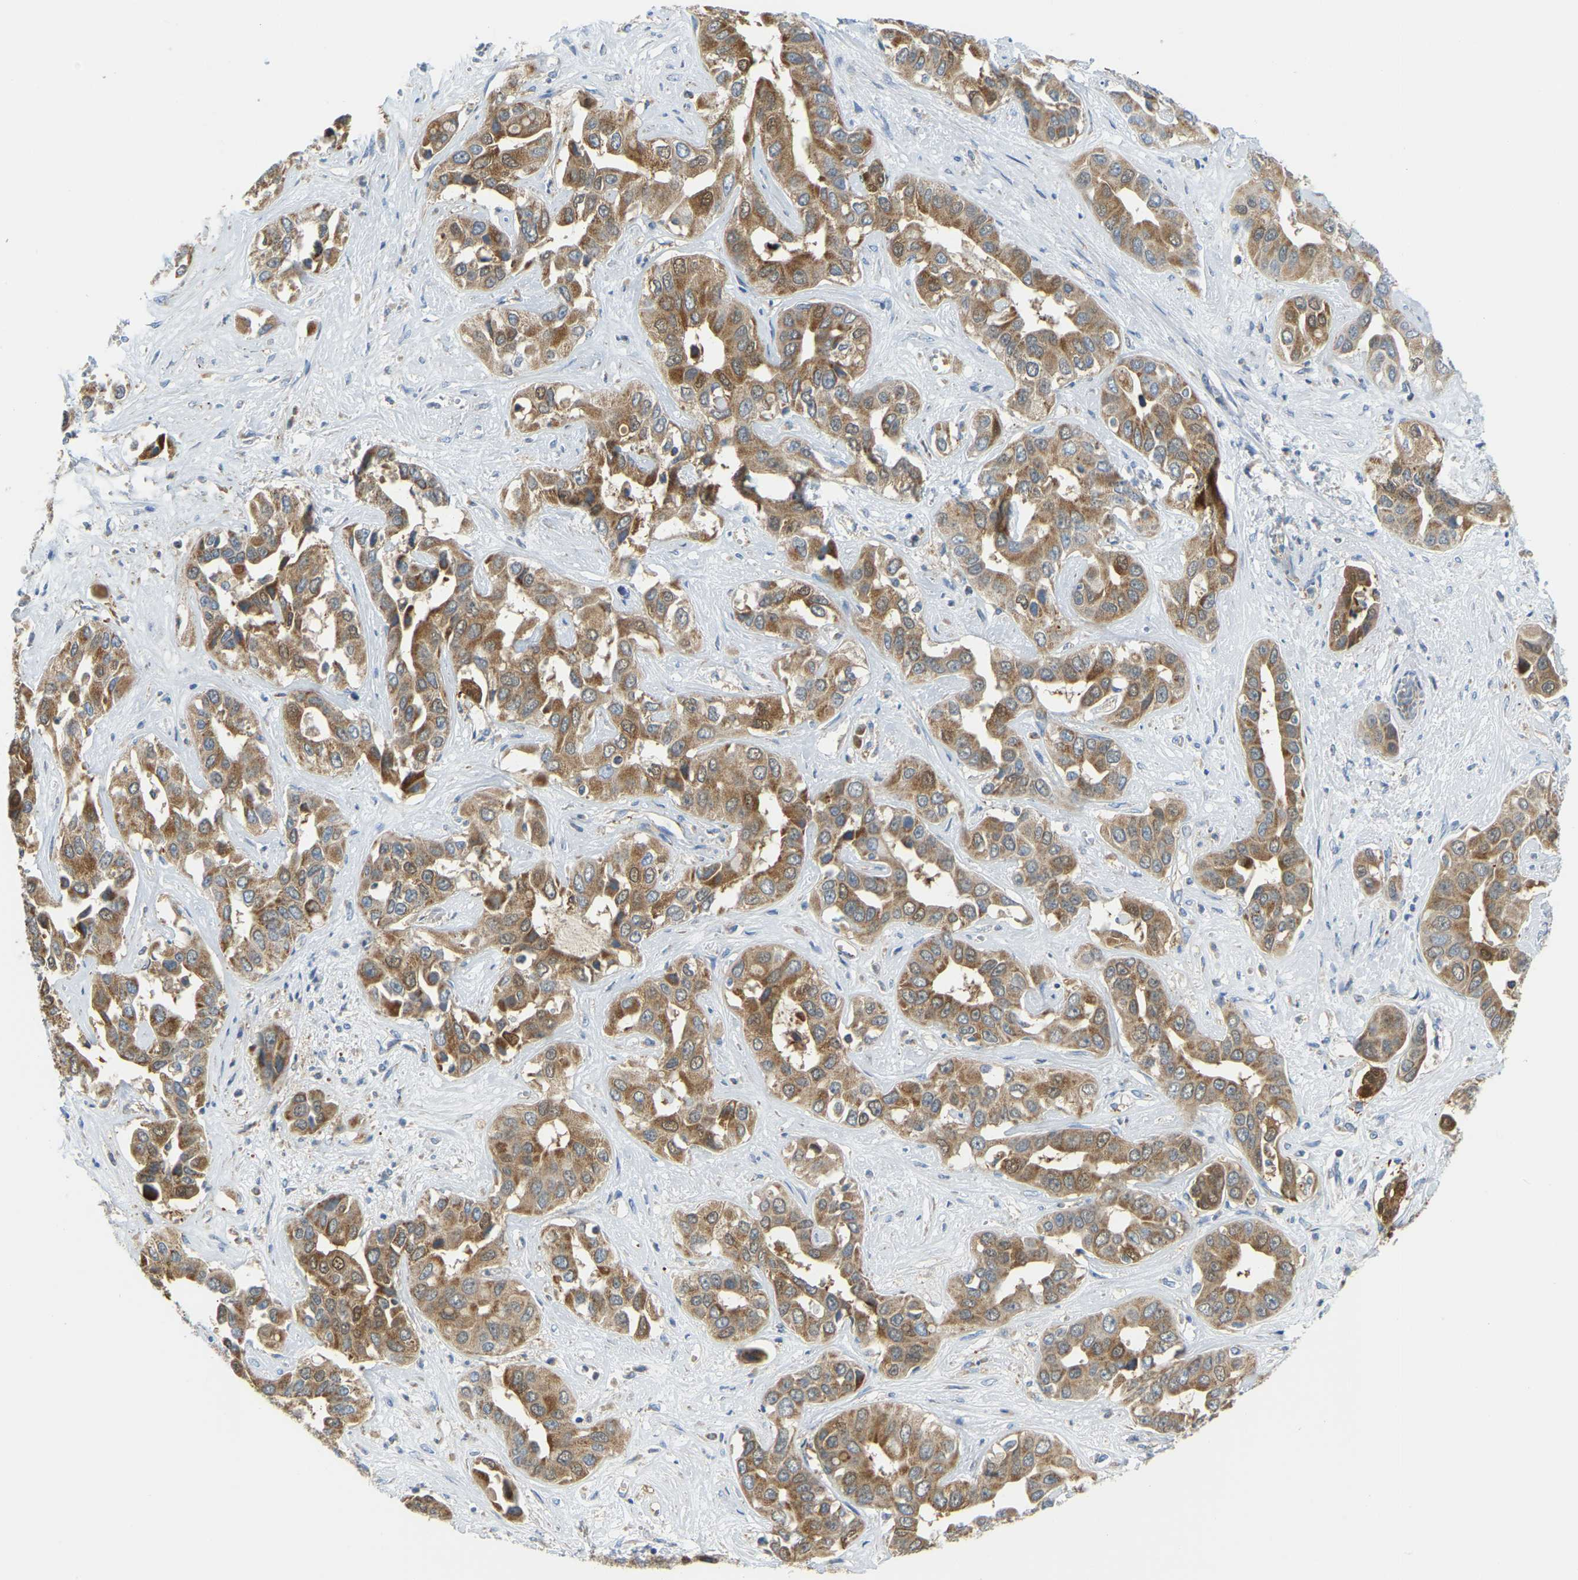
{"staining": {"intensity": "moderate", "quantity": ">75%", "location": "cytoplasmic/membranous"}, "tissue": "liver cancer", "cell_type": "Tumor cells", "image_type": "cancer", "snomed": [{"axis": "morphology", "description": "Cholangiocarcinoma"}, {"axis": "topography", "description": "Liver"}], "caption": "Protein expression by IHC displays moderate cytoplasmic/membranous expression in about >75% of tumor cells in liver cancer (cholangiocarcinoma). (brown staining indicates protein expression, while blue staining denotes nuclei).", "gene": "GDA", "patient": {"sex": "female", "age": 52}}